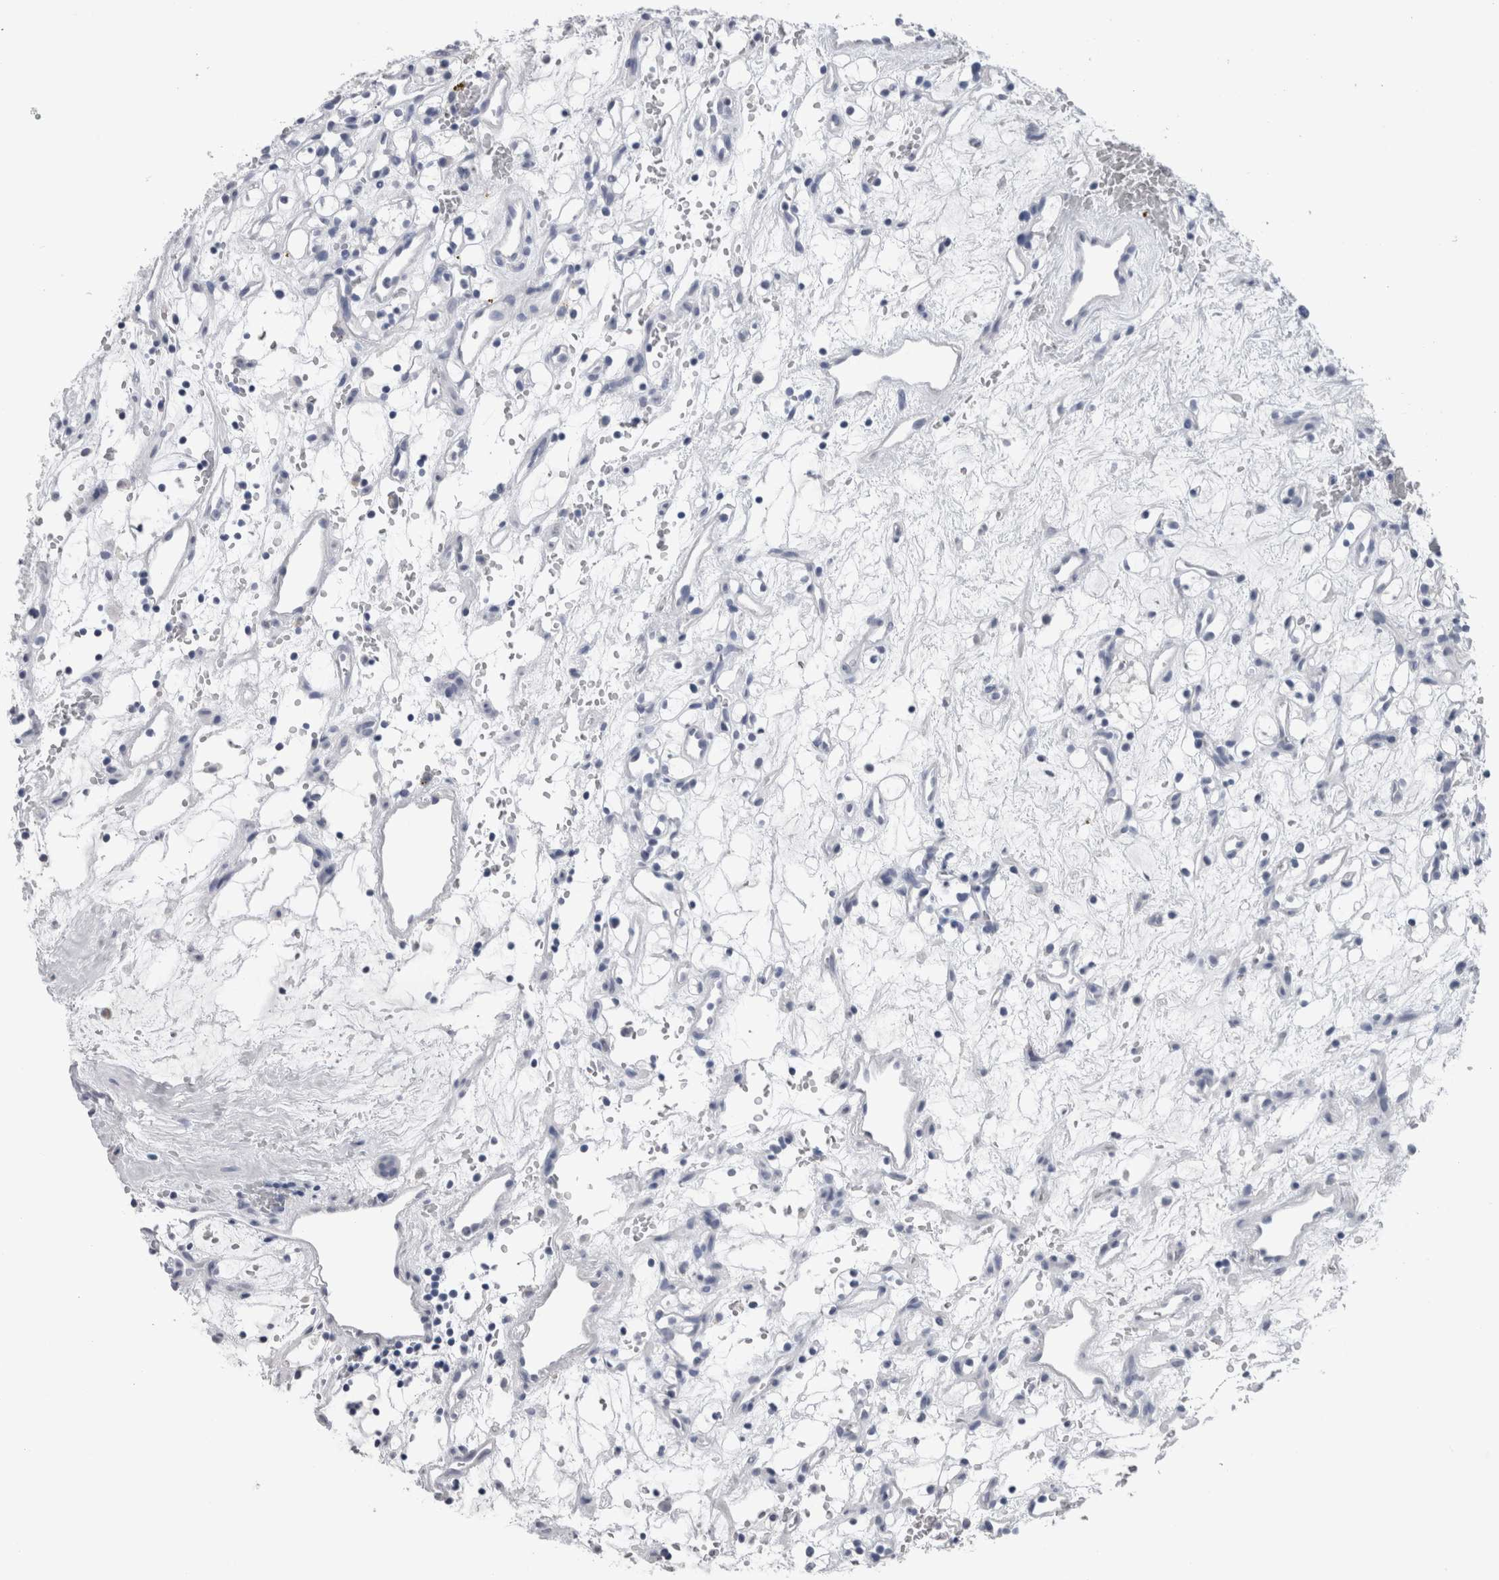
{"staining": {"intensity": "negative", "quantity": "none", "location": "none"}, "tissue": "renal cancer", "cell_type": "Tumor cells", "image_type": "cancer", "snomed": [{"axis": "morphology", "description": "Adenocarcinoma, NOS"}, {"axis": "topography", "description": "Kidney"}], "caption": "IHC image of neoplastic tissue: renal cancer (adenocarcinoma) stained with DAB (3,3'-diaminobenzidine) reveals no significant protein staining in tumor cells.", "gene": "CA8", "patient": {"sex": "female", "age": 60}}